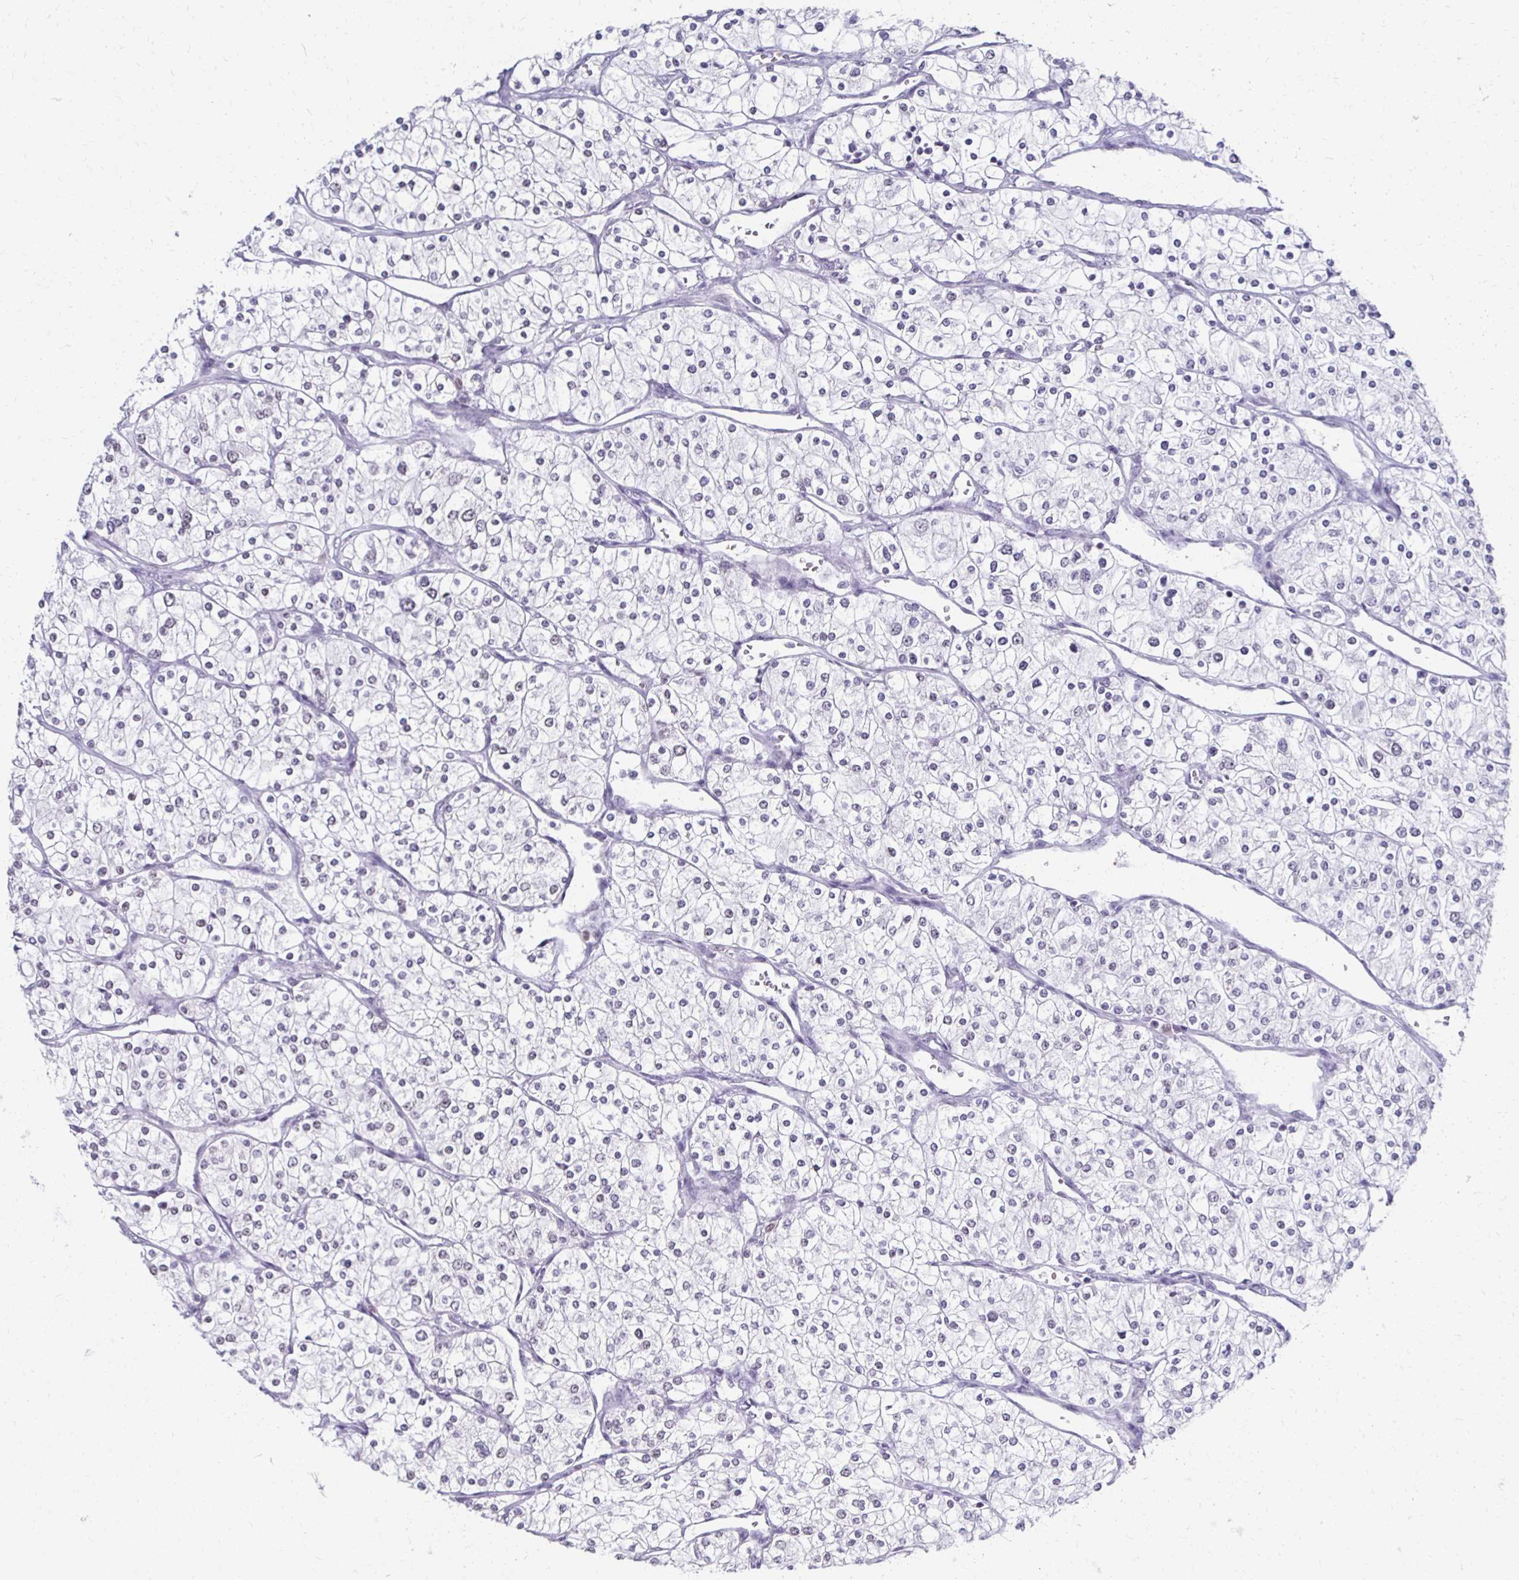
{"staining": {"intensity": "negative", "quantity": "none", "location": "none"}, "tissue": "renal cancer", "cell_type": "Tumor cells", "image_type": "cancer", "snomed": [{"axis": "morphology", "description": "Adenocarcinoma, NOS"}, {"axis": "topography", "description": "Kidney"}], "caption": "Image shows no significant protein positivity in tumor cells of renal adenocarcinoma.", "gene": "IRF7", "patient": {"sex": "male", "age": 80}}